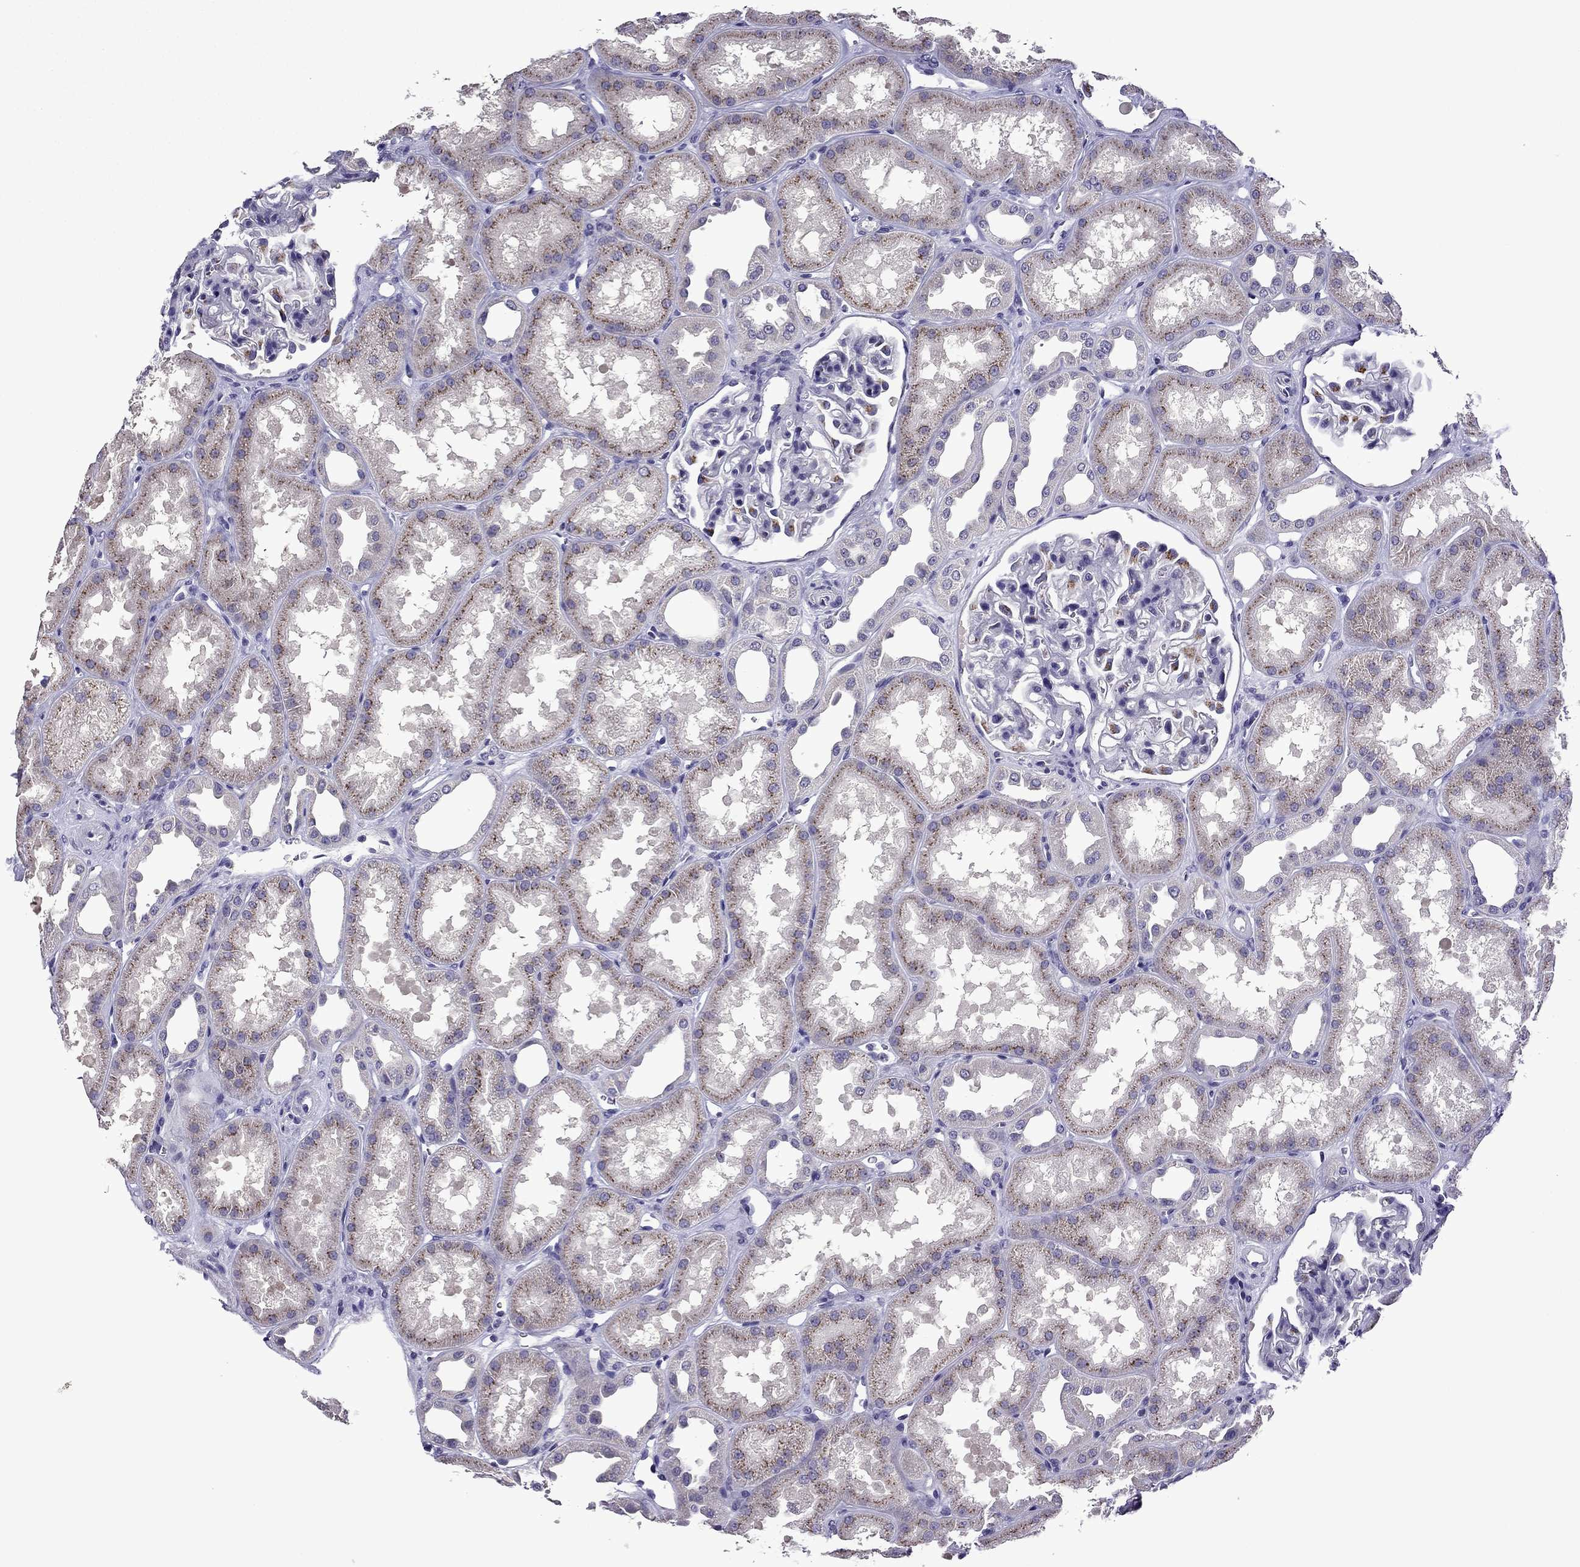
{"staining": {"intensity": "moderate", "quantity": "<25%", "location": "cytoplasmic/membranous"}, "tissue": "kidney", "cell_type": "Cells in glomeruli", "image_type": "normal", "snomed": [{"axis": "morphology", "description": "Normal tissue, NOS"}, {"axis": "topography", "description": "Kidney"}], "caption": "DAB (3,3'-diaminobenzidine) immunohistochemical staining of normal human kidney demonstrates moderate cytoplasmic/membranous protein expression in approximately <25% of cells in glomeruli. Immunohistochemistry stains the protein of interest in brown and the nuclei are stained blue.", "gene": "TTN", "patient": {"sex": "male", "age": 61}}